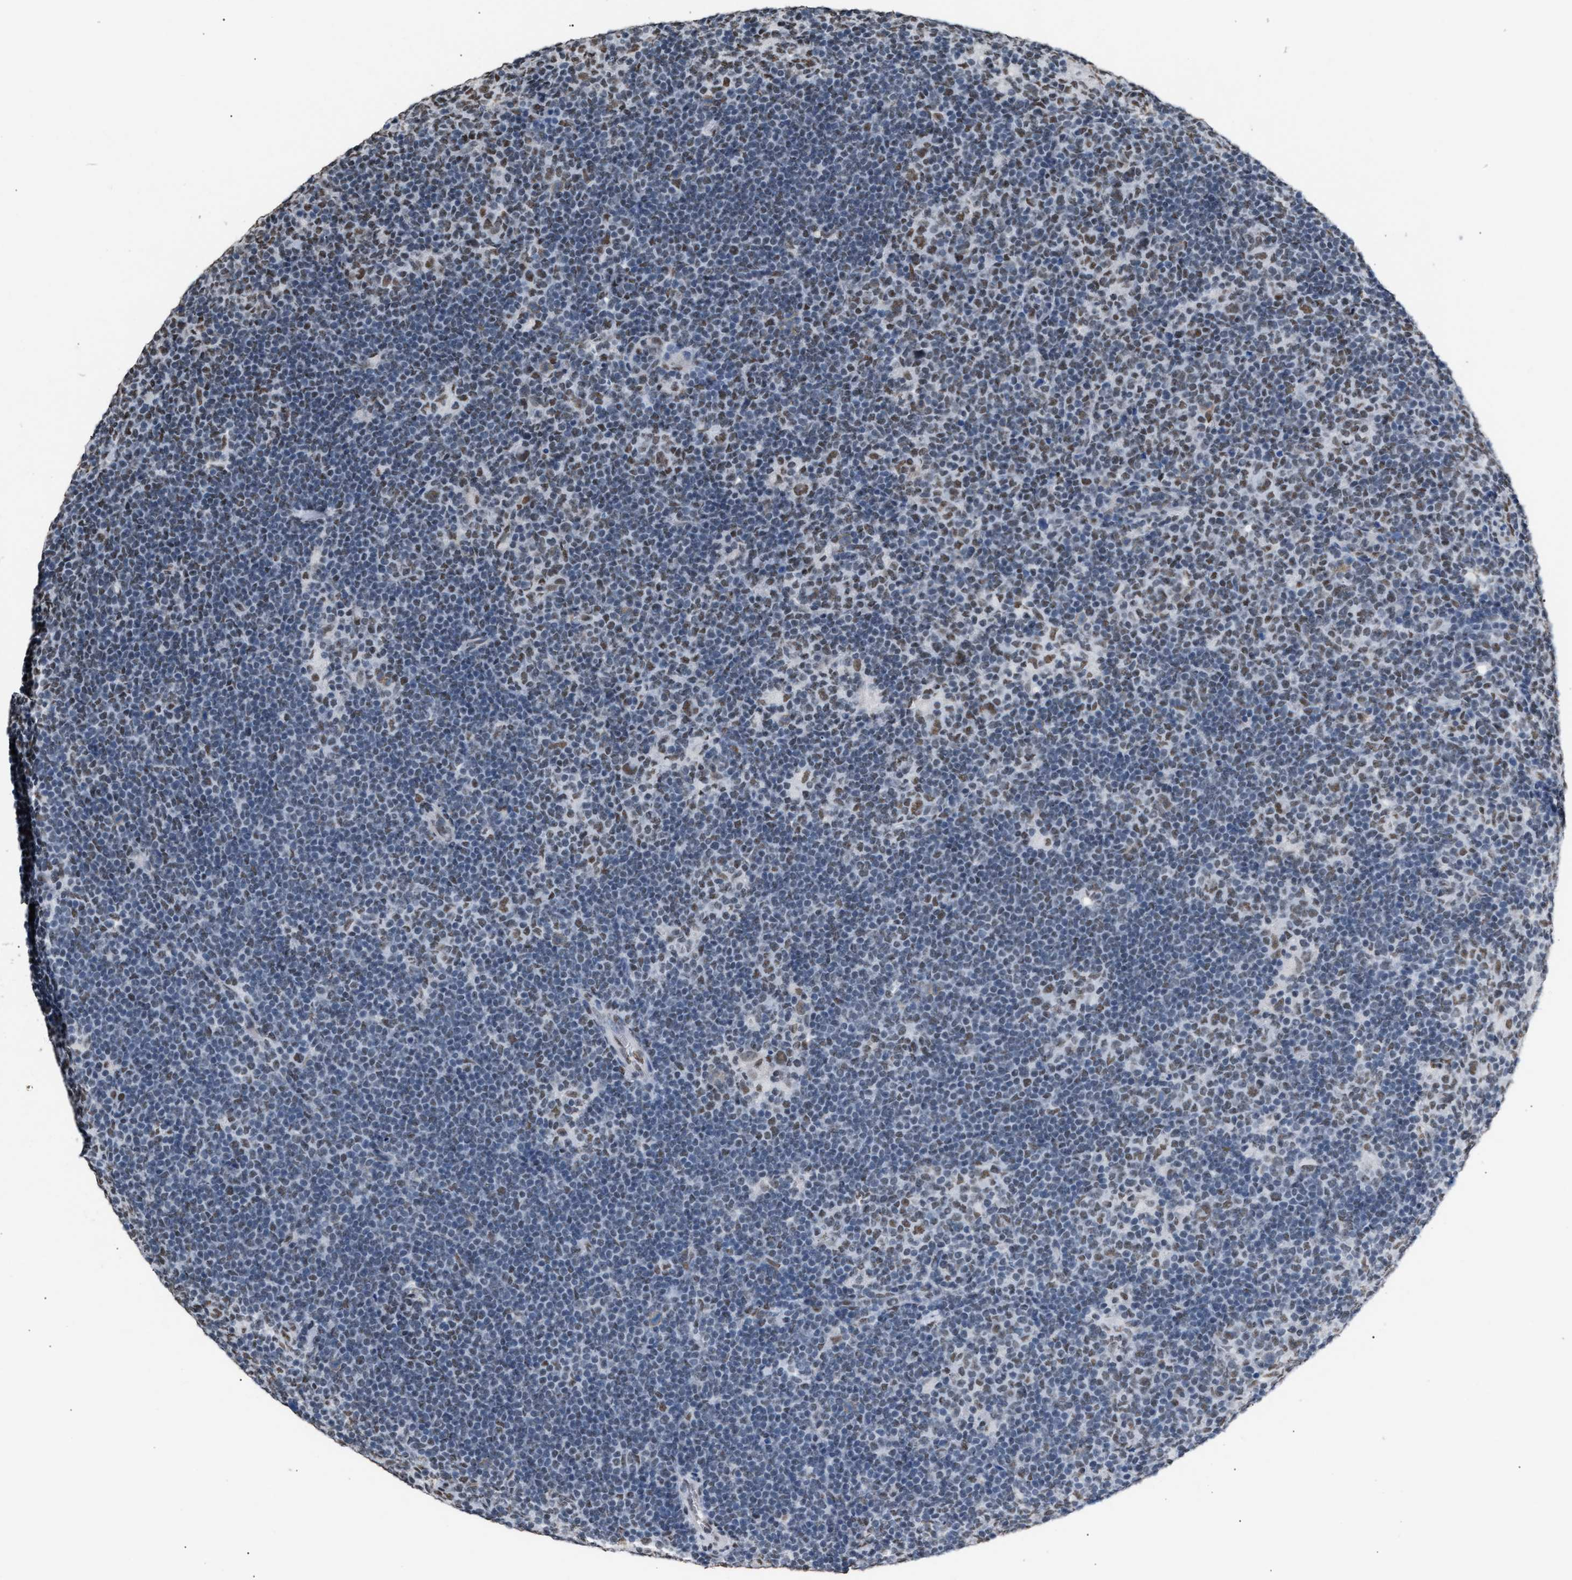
{"staining": {"intensity": "moderate", "quantity": ">75%", "location": "cytoplasmic/membranous,nuclear"}, "tissue": "lymphoma", "cell_type": "Tumor cells", "image_type": "cancer", "snomed": [{"axis": "morphology", "description": "Hodgkin's disease, NOS"}, {"axis": "topography", "description": "Lymph node"}], "caption": "Immunohistochemistry (IHC) (DAB) staining of Hodgkin's disease shows moderate cytoplasmic/membranous and nuclear protein expression in approximately >75% of tumor cells.", "gene": "CCAR2", "patient": {"sex": "female", "age": 57}}